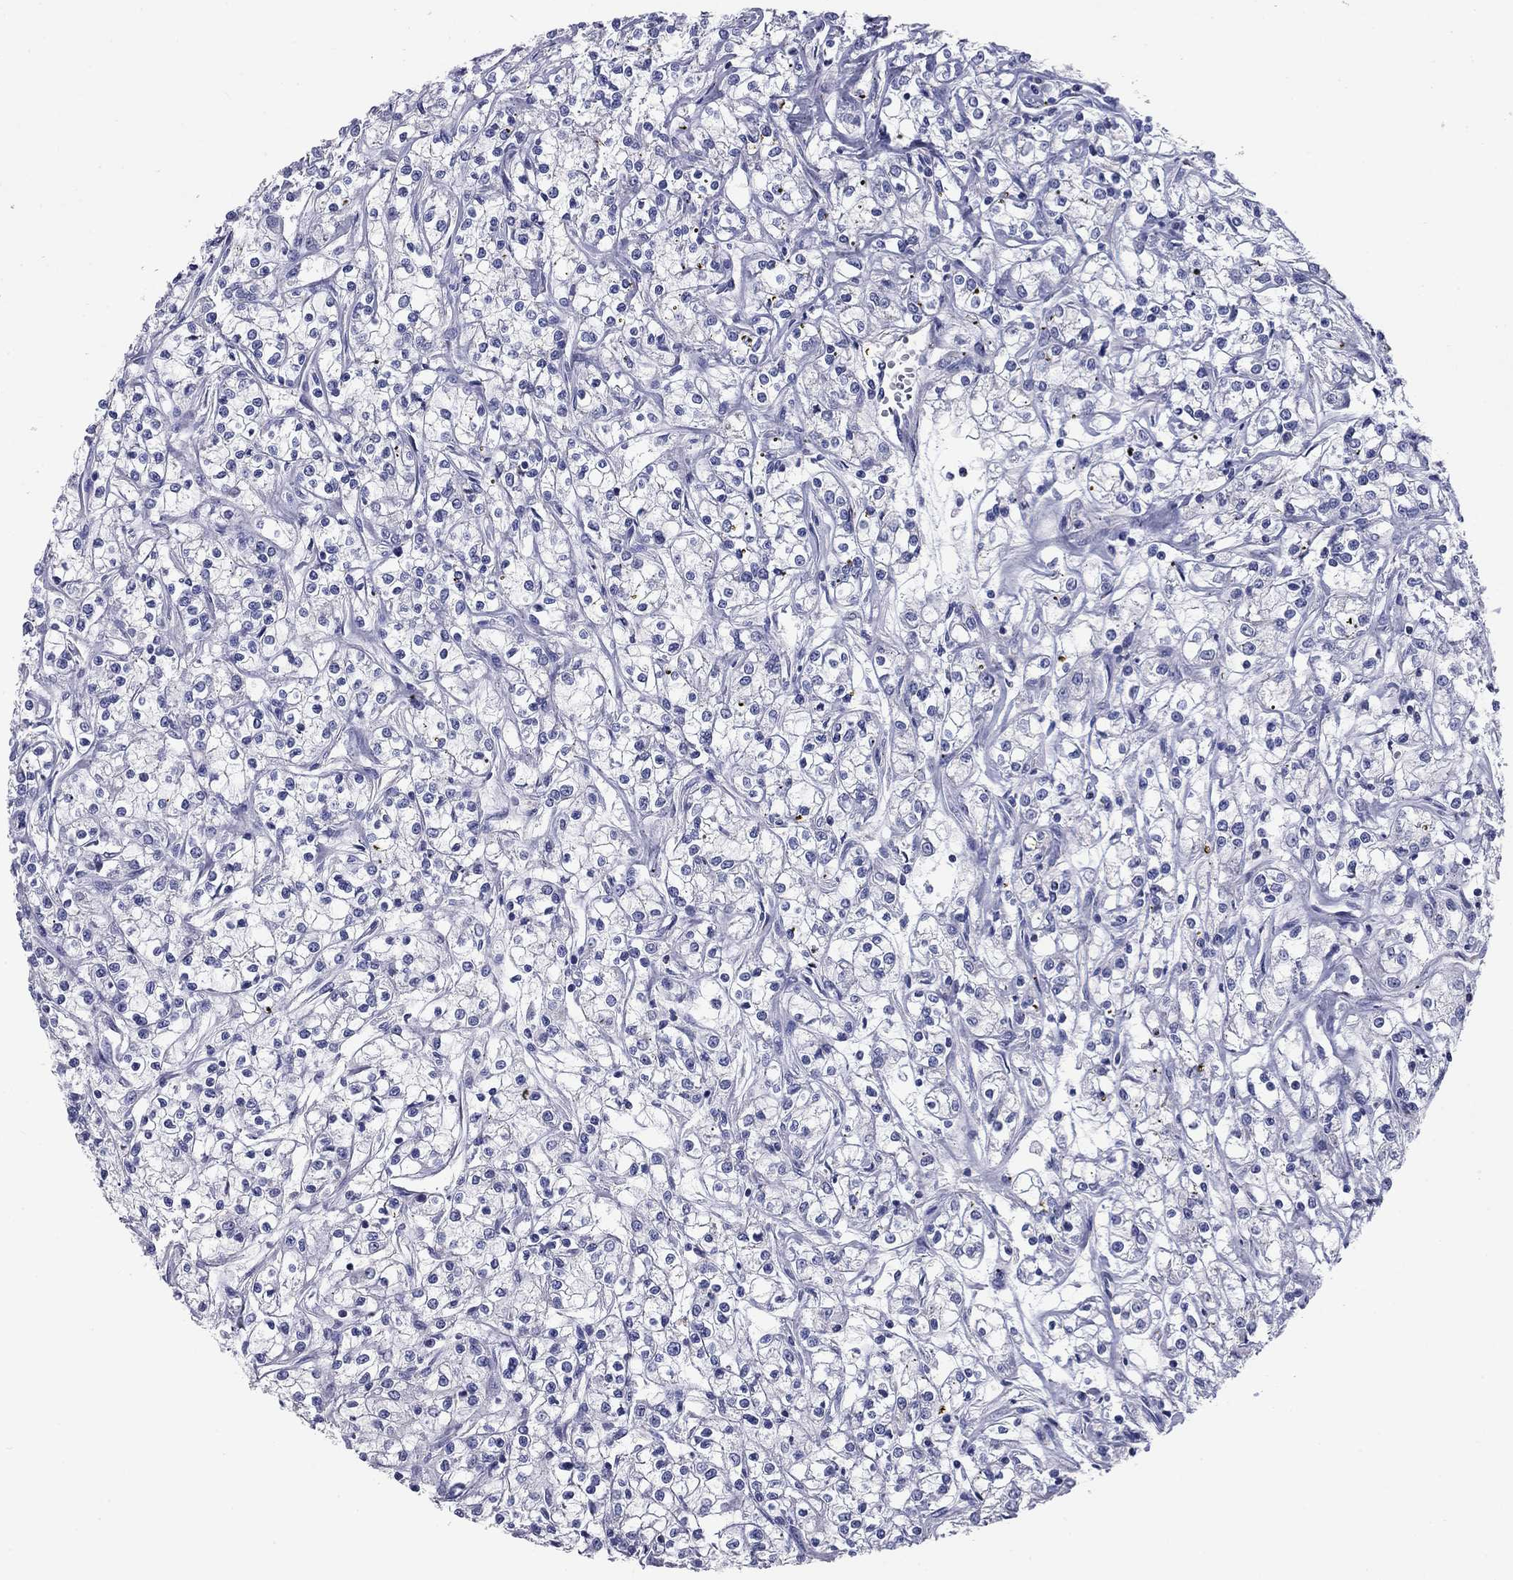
{"staining": {"intensity": "negative", "quantity": "none", "location": "none"}, "tissue": "renal cancer", "cell_type": "Tumor cells", "image_type": "cancer", "snomed": [{"axis": "morphology", "description": "Adenocarcinoma, NOS"}, {"axis": "topography", "description": "Kidney"}], "caption": "An immunohistochemistry (IHC) histopathology image of renal cancer is shown. There is no staining in tumor cells of renal cancer.", "gene": "NDUFA4L2", "patient": {"sex": "female", "age": 59}}